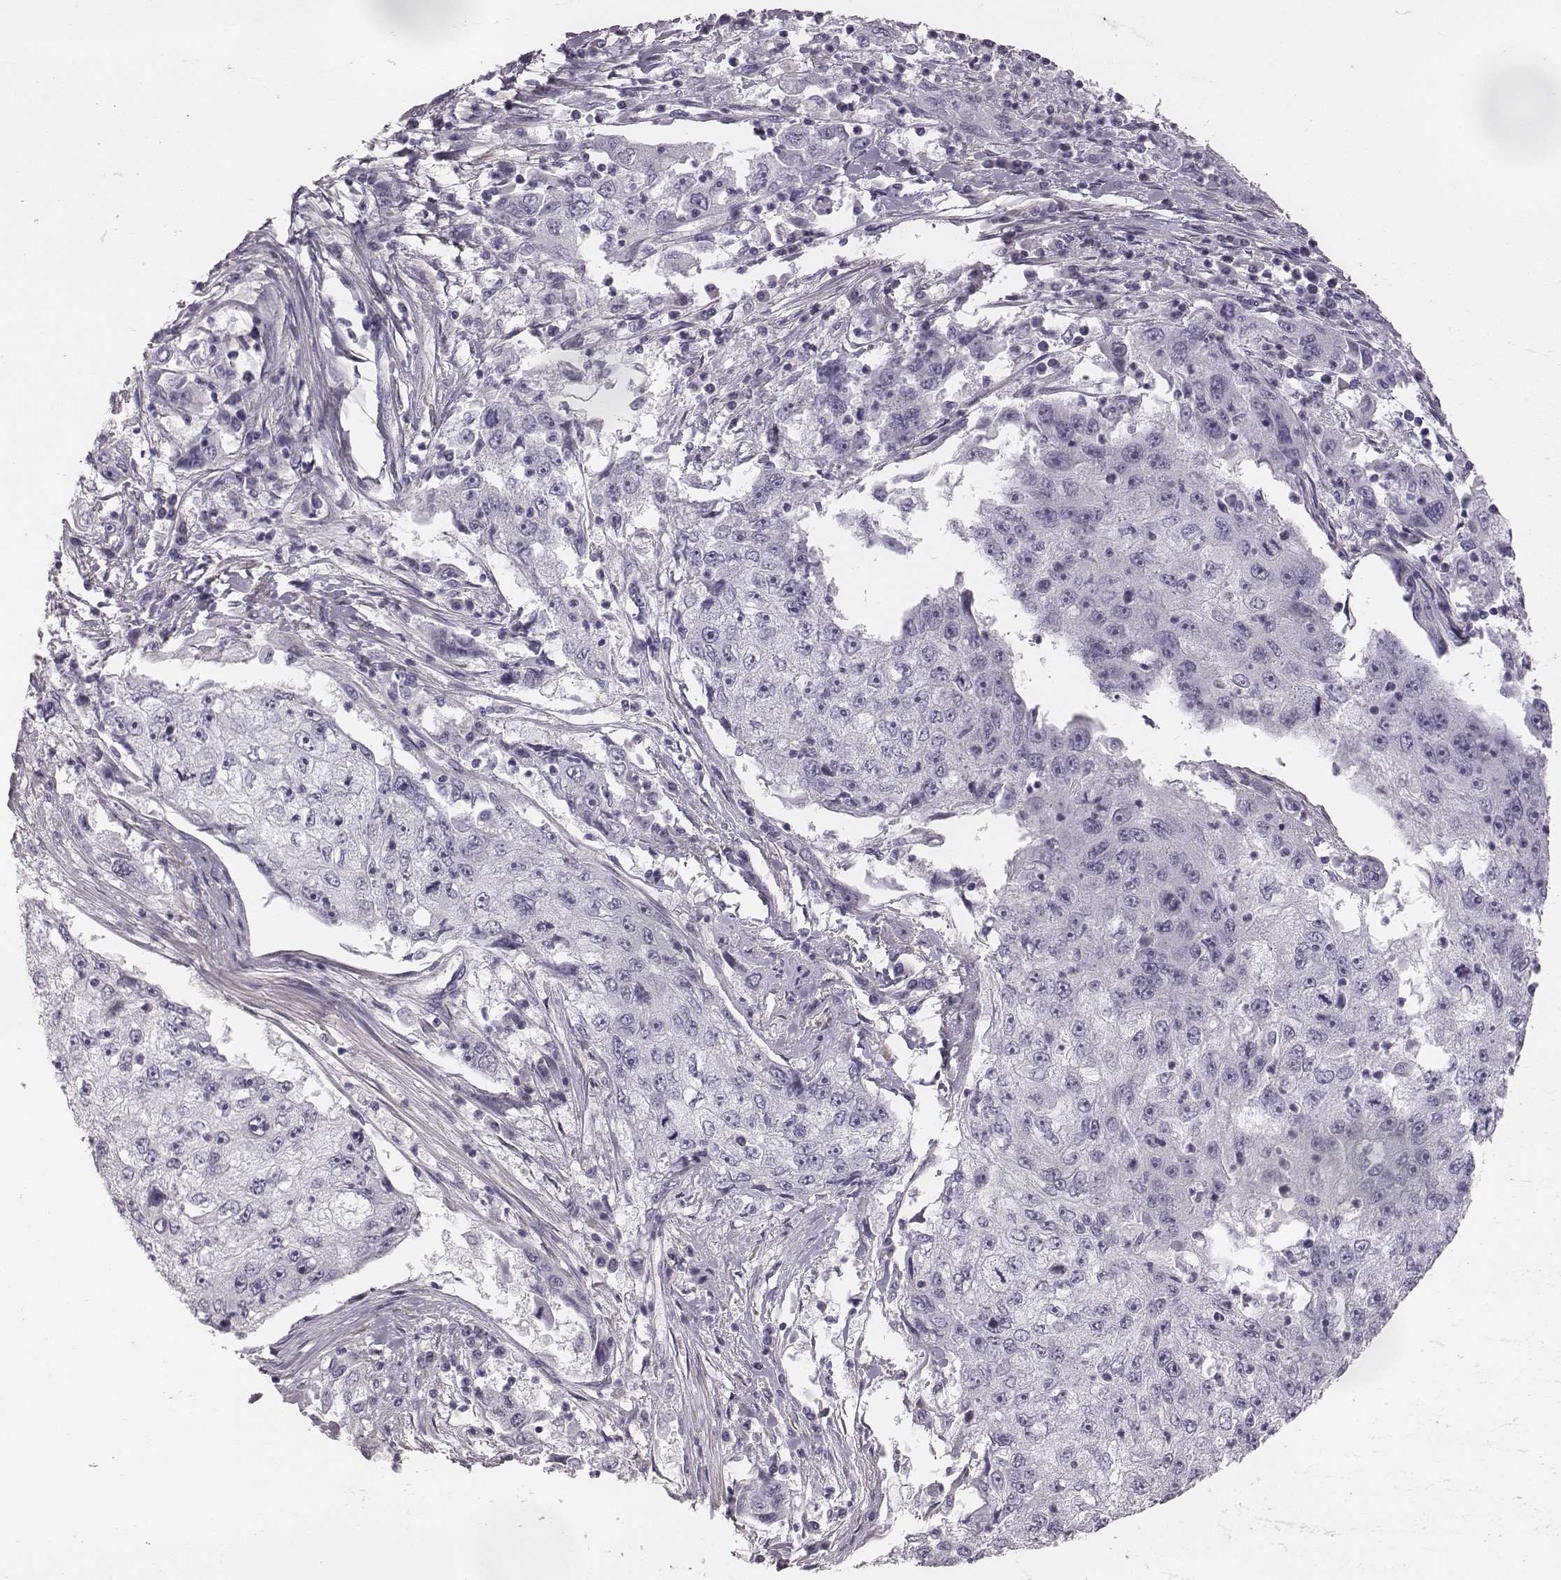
{"staining": {"intensity": "negative", "quantity": "none", "location": "none"}, "tissue": "cervical cancer", "cell_type": "Tumor cells", "image_type": "cancer", "snomed": [{"axis": "morphology", "description": "Squamous cell carcinoma, NOS"}, {"axis": "topography", "description": "Cervix"}], "caption": "The image exhibits no staining of tumor cells in cervical cancer (squamous cell carcinoma).", "gene": "CRISP1", "patient": {"sex": "female", "age": 36}}